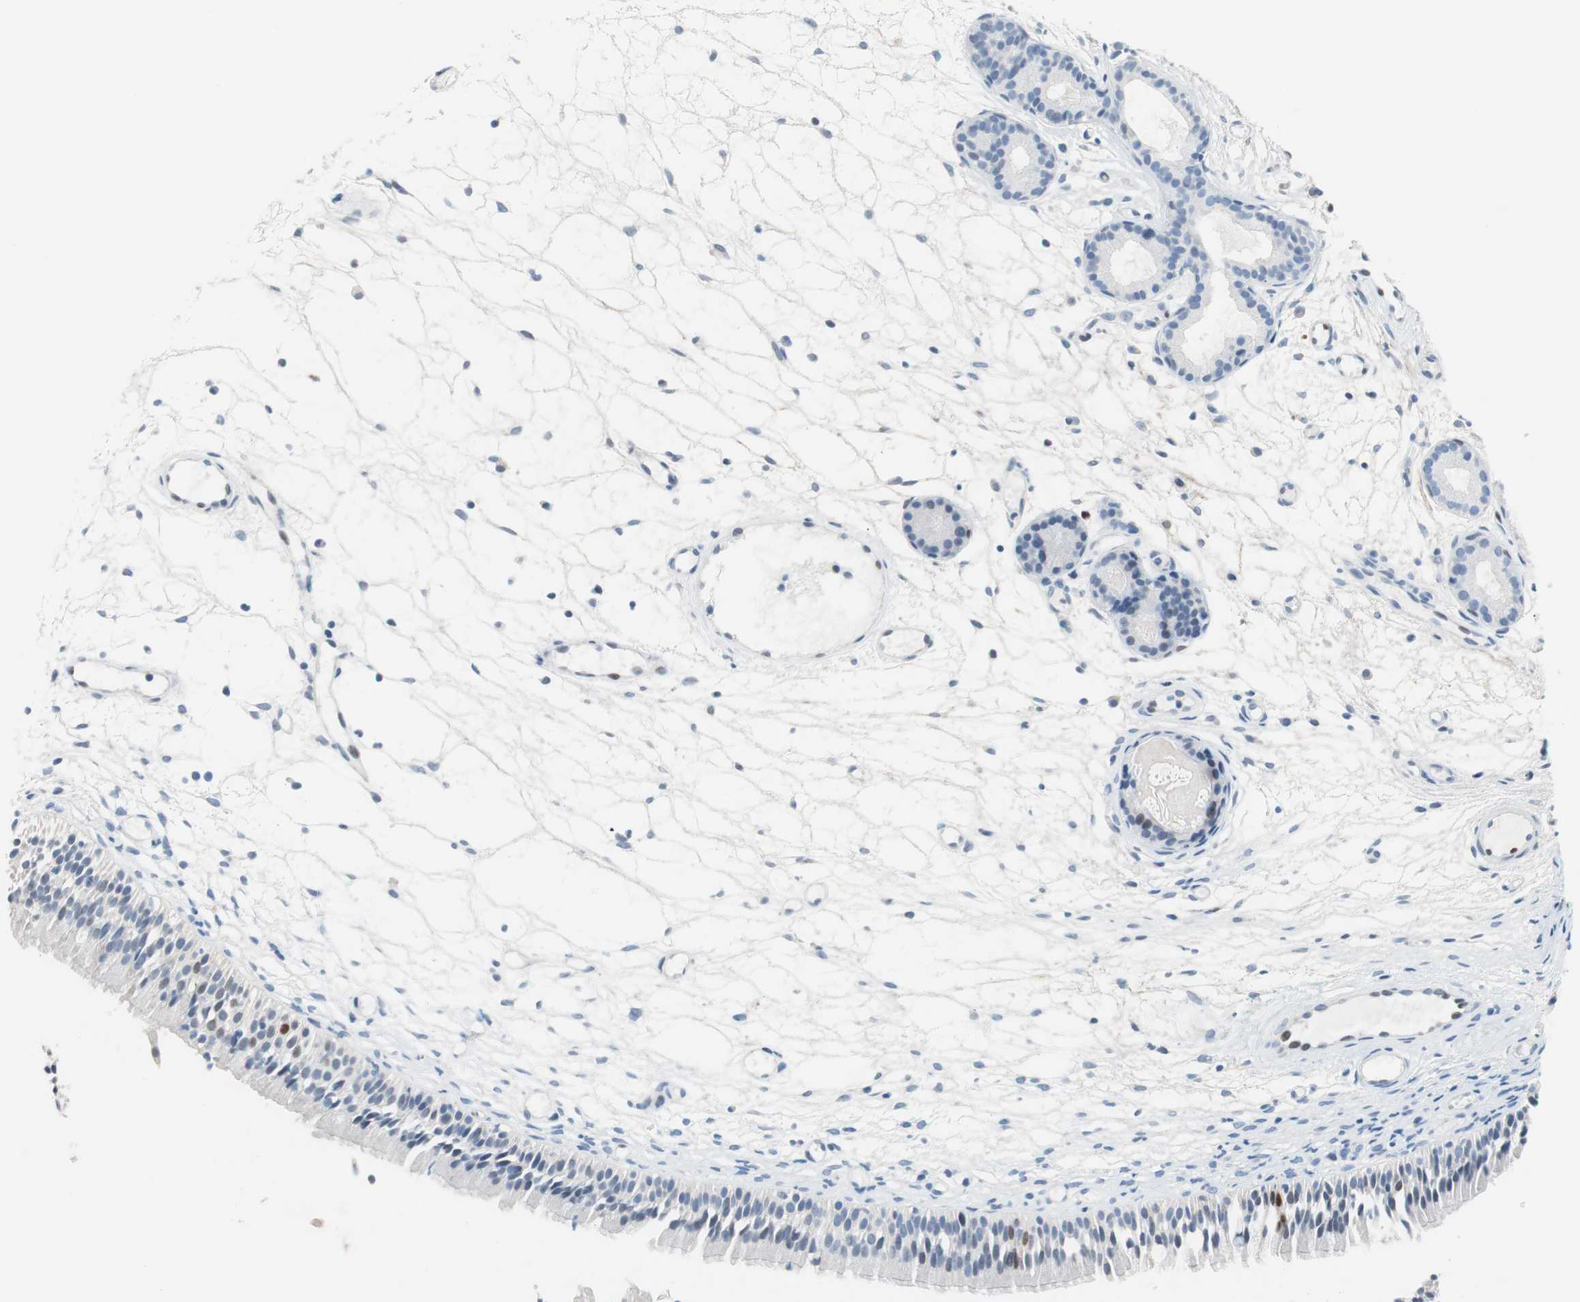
{"staining": {"intensity": "moderate", "quantity": "<25%", "location": "nuclear"}, "tissue": "nasopharynx", "cell_type": "Respiratory epithelial cells", "image_type": "normal", "snomed": [{"axis": "morphology", "description": "Normal tissue, NOS"}, {"axis": "topography", "description": "Nasopharynx"}], "caption": "Human nasopharynx stained for a protein (brown) displays moderate nuclear positive staining in approximately <25% of respiratory epithelial cells.", "gene": "FOSL1", "patient": {"sex": "female", "age": 54}}